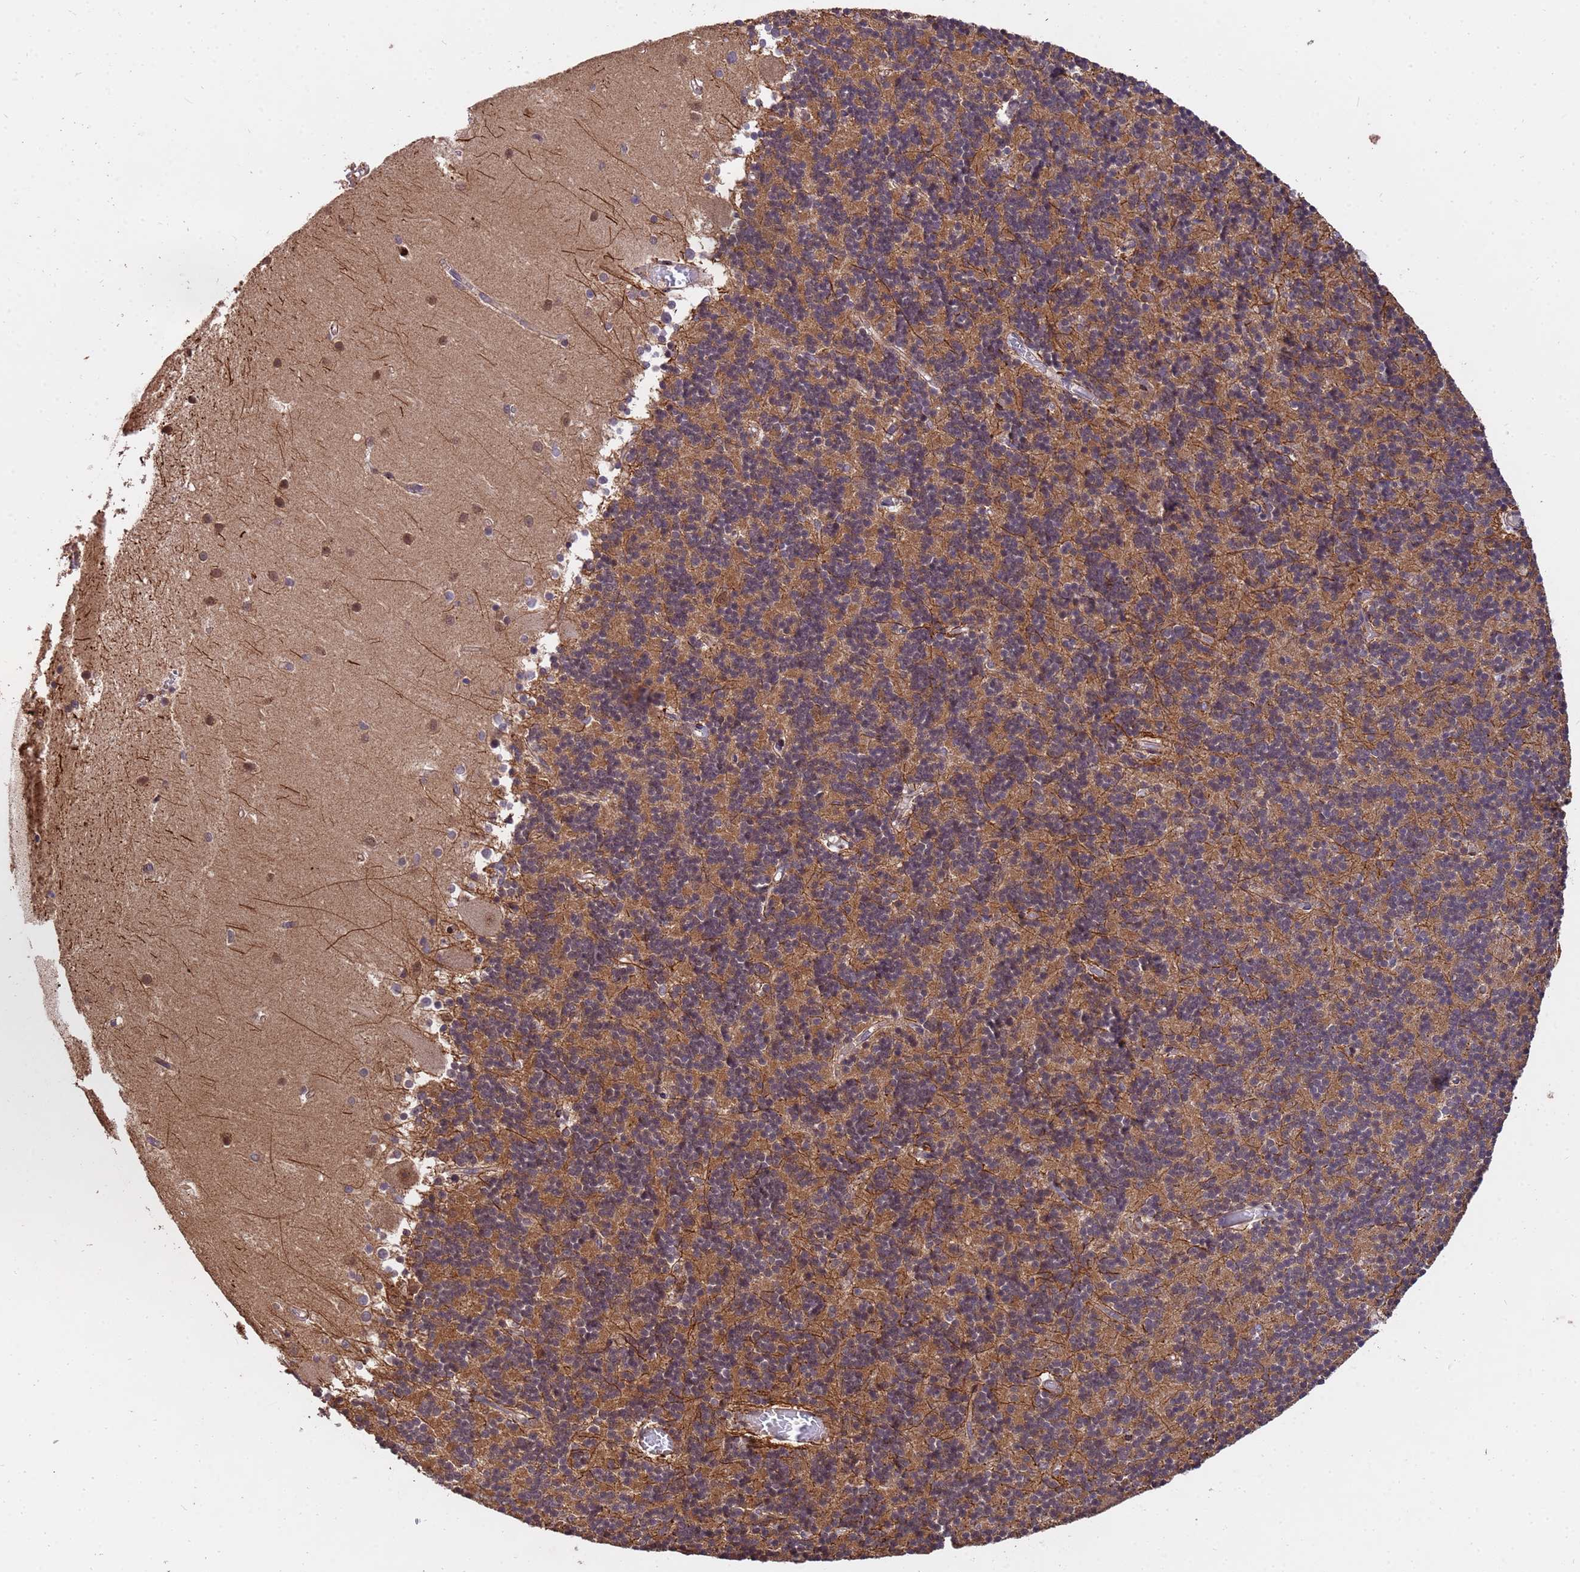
{"staining": {"intensity": "moderate", "quantity": ">75%", "location": "cytoplasmic/membranous"}, "tissue": "cerebellum", "cell_type": "Cells in granular layer", "image_type": "normal", "snomed": [{"axis": "morphology", "description": "Normal tissue, NOS"}, {"axis": "topography", "description": "Cerebellum"}], "caption": "A brown stain shows moderate cytoplasmic/membranous positivity of a protein in cells in granular layer of benign cerebellum.", "gene": "ZNF619", "patient": {"sex": "male", "age": 54}}